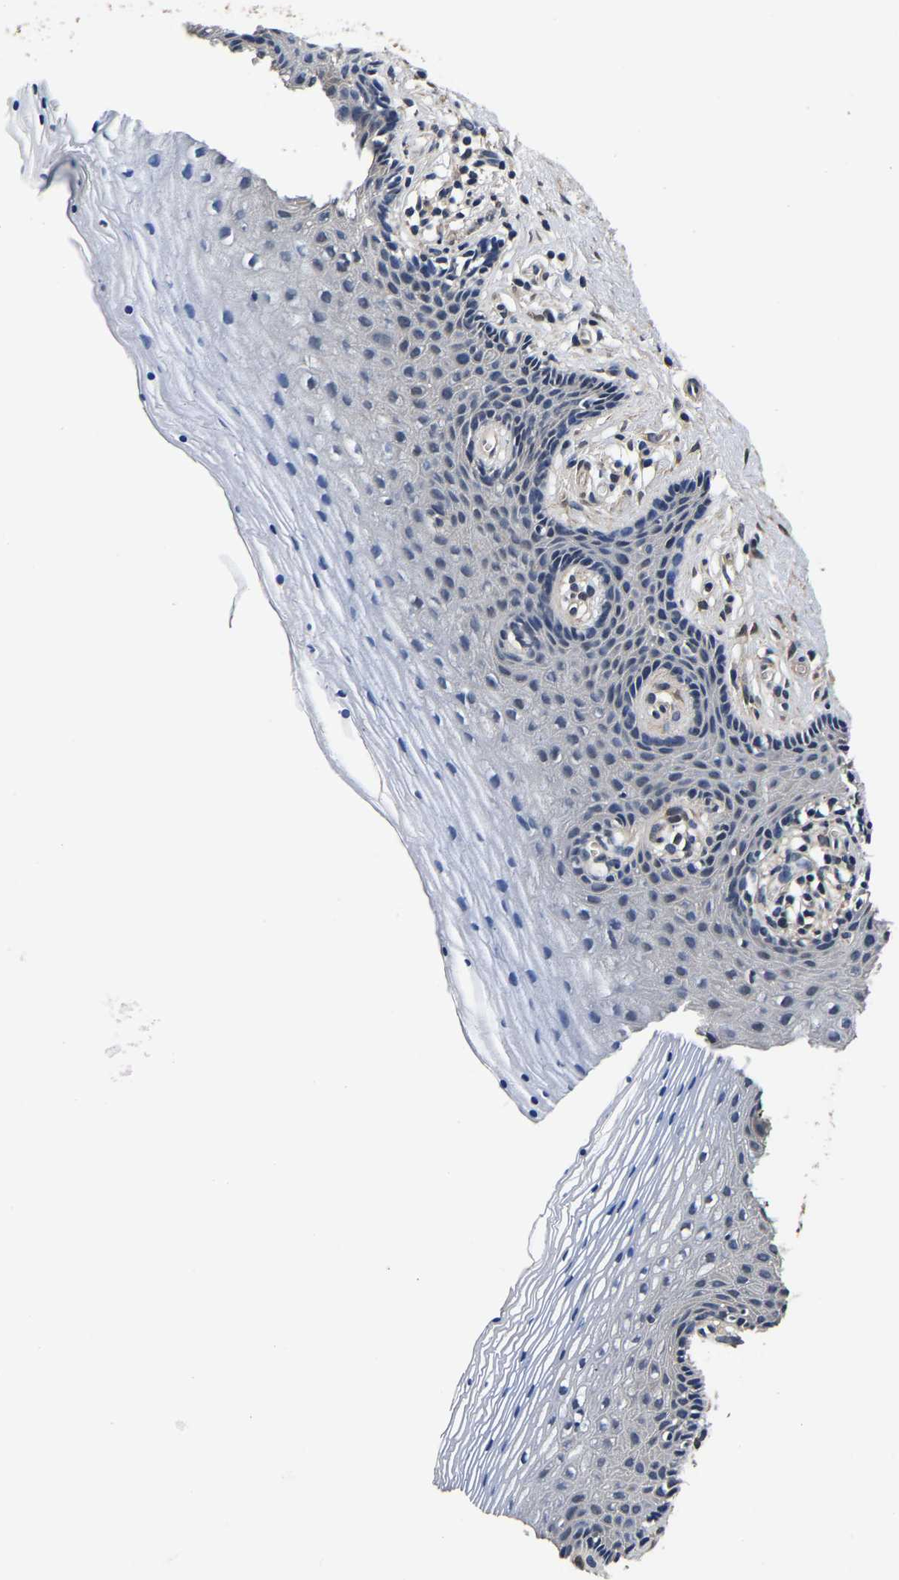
{"staining": {"intensity": "negative", "quantity": "none", "location": "none"}, "tissue": "vagina", "cell_type": "Squamous epithelial cells", "image_type": "normal", "snomed": [{"axis": "morphology", "description": "Normal tissue, NOS"}, {"axis": "topography", "description": "Vagina"}], "caption": "Immunohistochemistry of normal human vagina reveals no positivity in squamous epithelial cells.", "gene": "RUVBL1", "patient": {"sex": "female", "age": 32}}